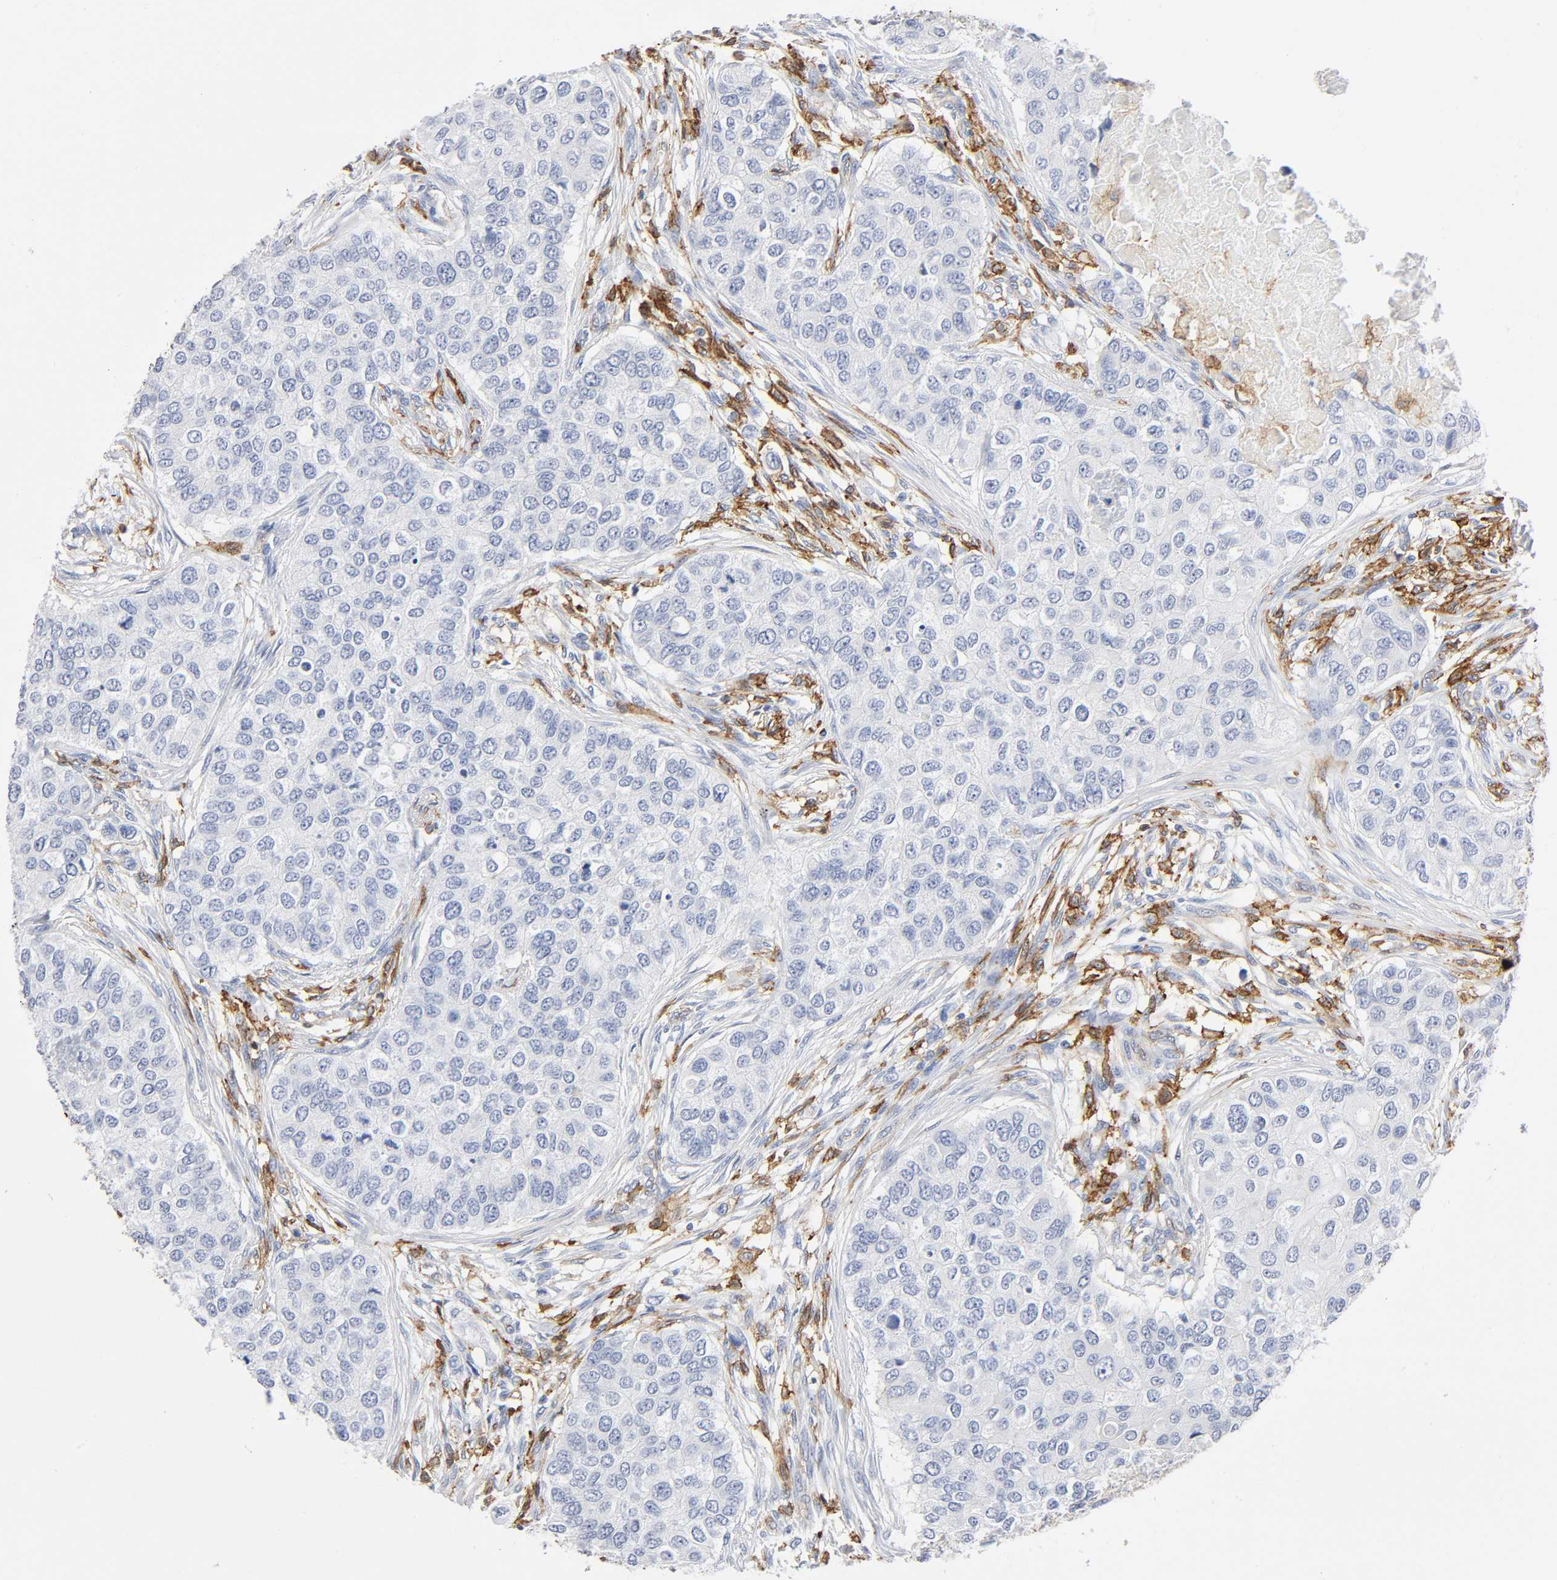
{"staining": {"intensity": "negative", "quantity": "none", "location": "none"}, "tissue": "breast cancer", "cell_type": "Tumor cells", "image_type": "cancer", "snomed": [{"axis": "morphology", "description": "Normal tissue, NOS"}, {"axis": "morphology", "description": "Duct carcinoma"}, {"axis": "topography", "description": "Breast"}], "caption": "Immunohistochemistry (IHC) micrograph of human breast cancer stained for a protein (brown), which exhibits no expression in tumor cells.", "gene": "LYN", "patient": {"sex": "female", "age": 49}}